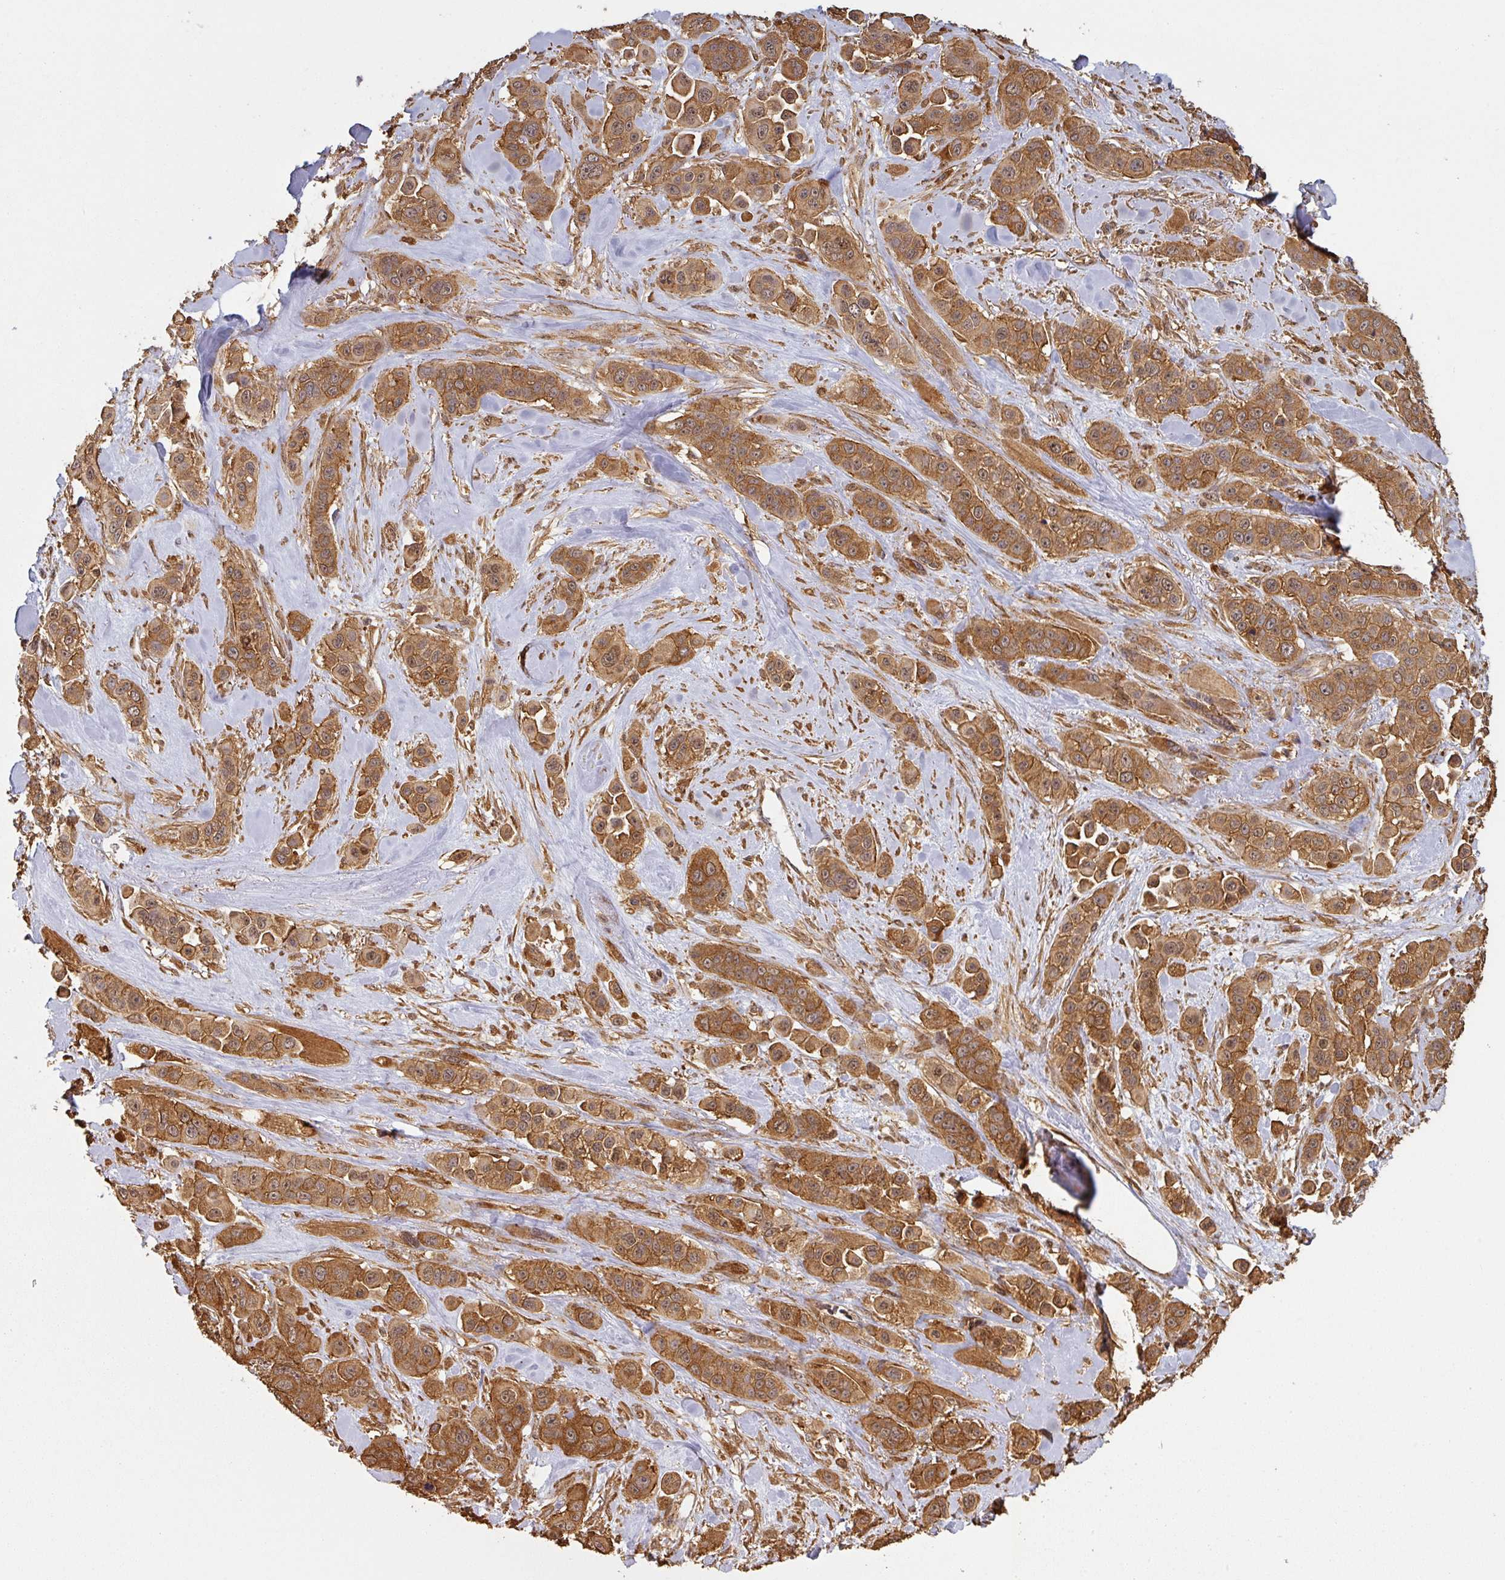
{"staining": {"intensity": "strong", "quantity": ">75%", "location": "cytoplasmic/membranous,nuclear"}, "tissue": "skin cancer", "cell_type": "Tumor cells", "image_type": "cancer", "snomed": [{"axis": "morphology", "description": "Squamous cell carcinoma, NOS"}, {"axis": "topography", "description": "Skin"}], "caption": "Skin squamous cell carcinoma stained for a protein shows strong cytoplasmic/membranous and nuclear positivity in tumor cells.", "gene": "ZNF322", "patient": {"sex": "male", "age": 67}}